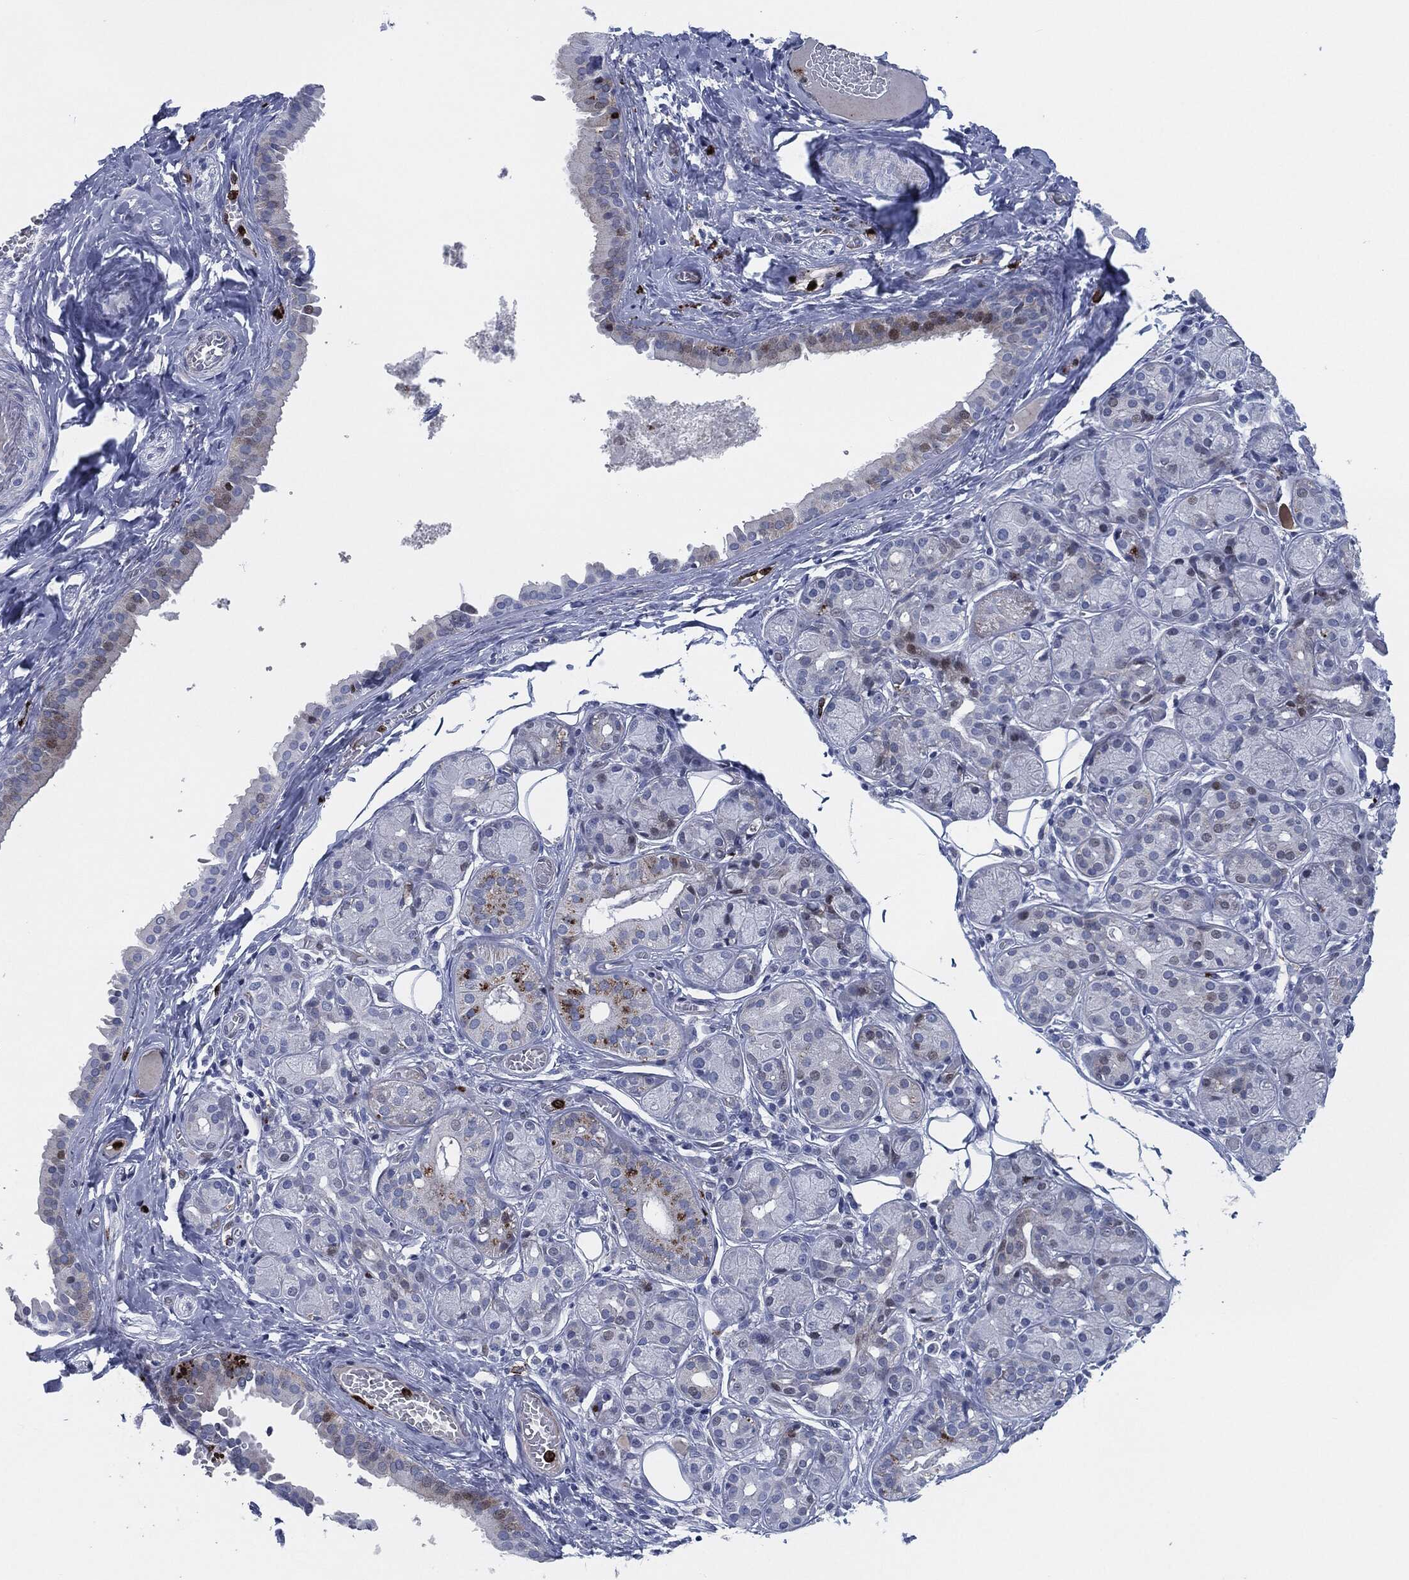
{"staining": {"intensity": "strong", "quantity": "<25%", "location": "cytoplasmic/membranous"}, "tissue": "salivary gland", "cell_type": "Glandular cells", "image_type": "normal", "snomed": [{"axis": "morphology", "description": "Normal tissue, NOS"}, {"axis": "topography", "description": "Salivary gland"}], "caption": "Immunohistochemical staining of unremarkable salivary gland demonstrates strong cytoplasmic/membranous protein staining in approximately <25% of glandular cells. (Brightfield microscopy of DAB IHC at high magnification).", "gene": "MPO", "patient": {"sex": "male", "age": 71}}